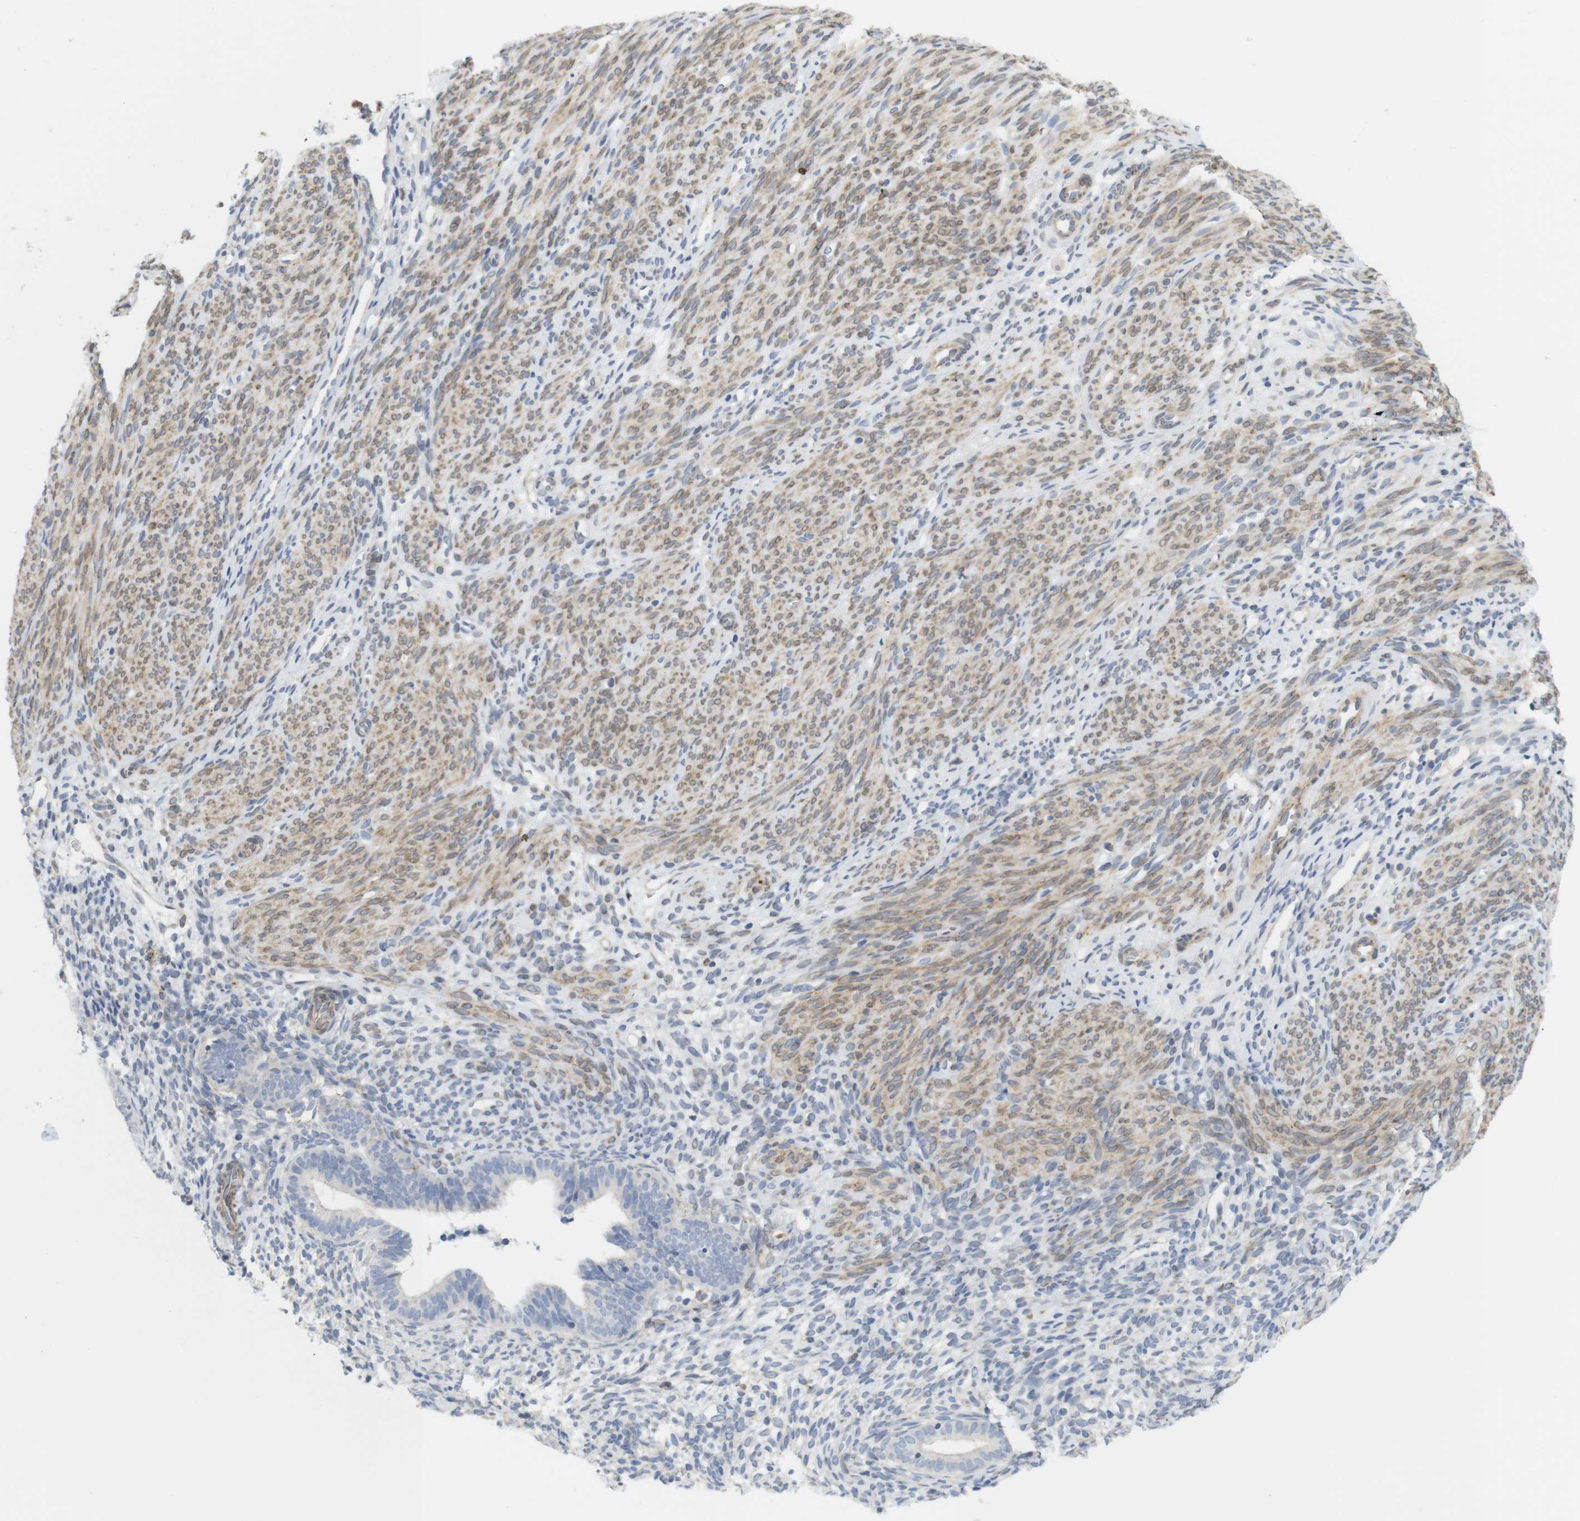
{"staining": {"intensity": "negative", "quantity": "none", "location": "none"}, "tissue": "endometrium", "cell_type": "Cells in endometrial stroma", "image_type": "normal", "snomed": [{"axis": "morphology", "description": "Normal tissue, NOS"}, {"axis": "morphology", "description": "Adenocarcinoma, NOS"}, {"axis": "topography", "description": "Endometrium"}, {"axis": "topography", "description": "Ovary"}], "caption": "High power microscopy photomicrograph of an immunohistochemistry (IHC) photomicrograph of normal endometrium, revealing no significant staining in cells in endometrial stroma.", "gene": "ITPR1", "patient": {"sex": "female", "age": 68}}